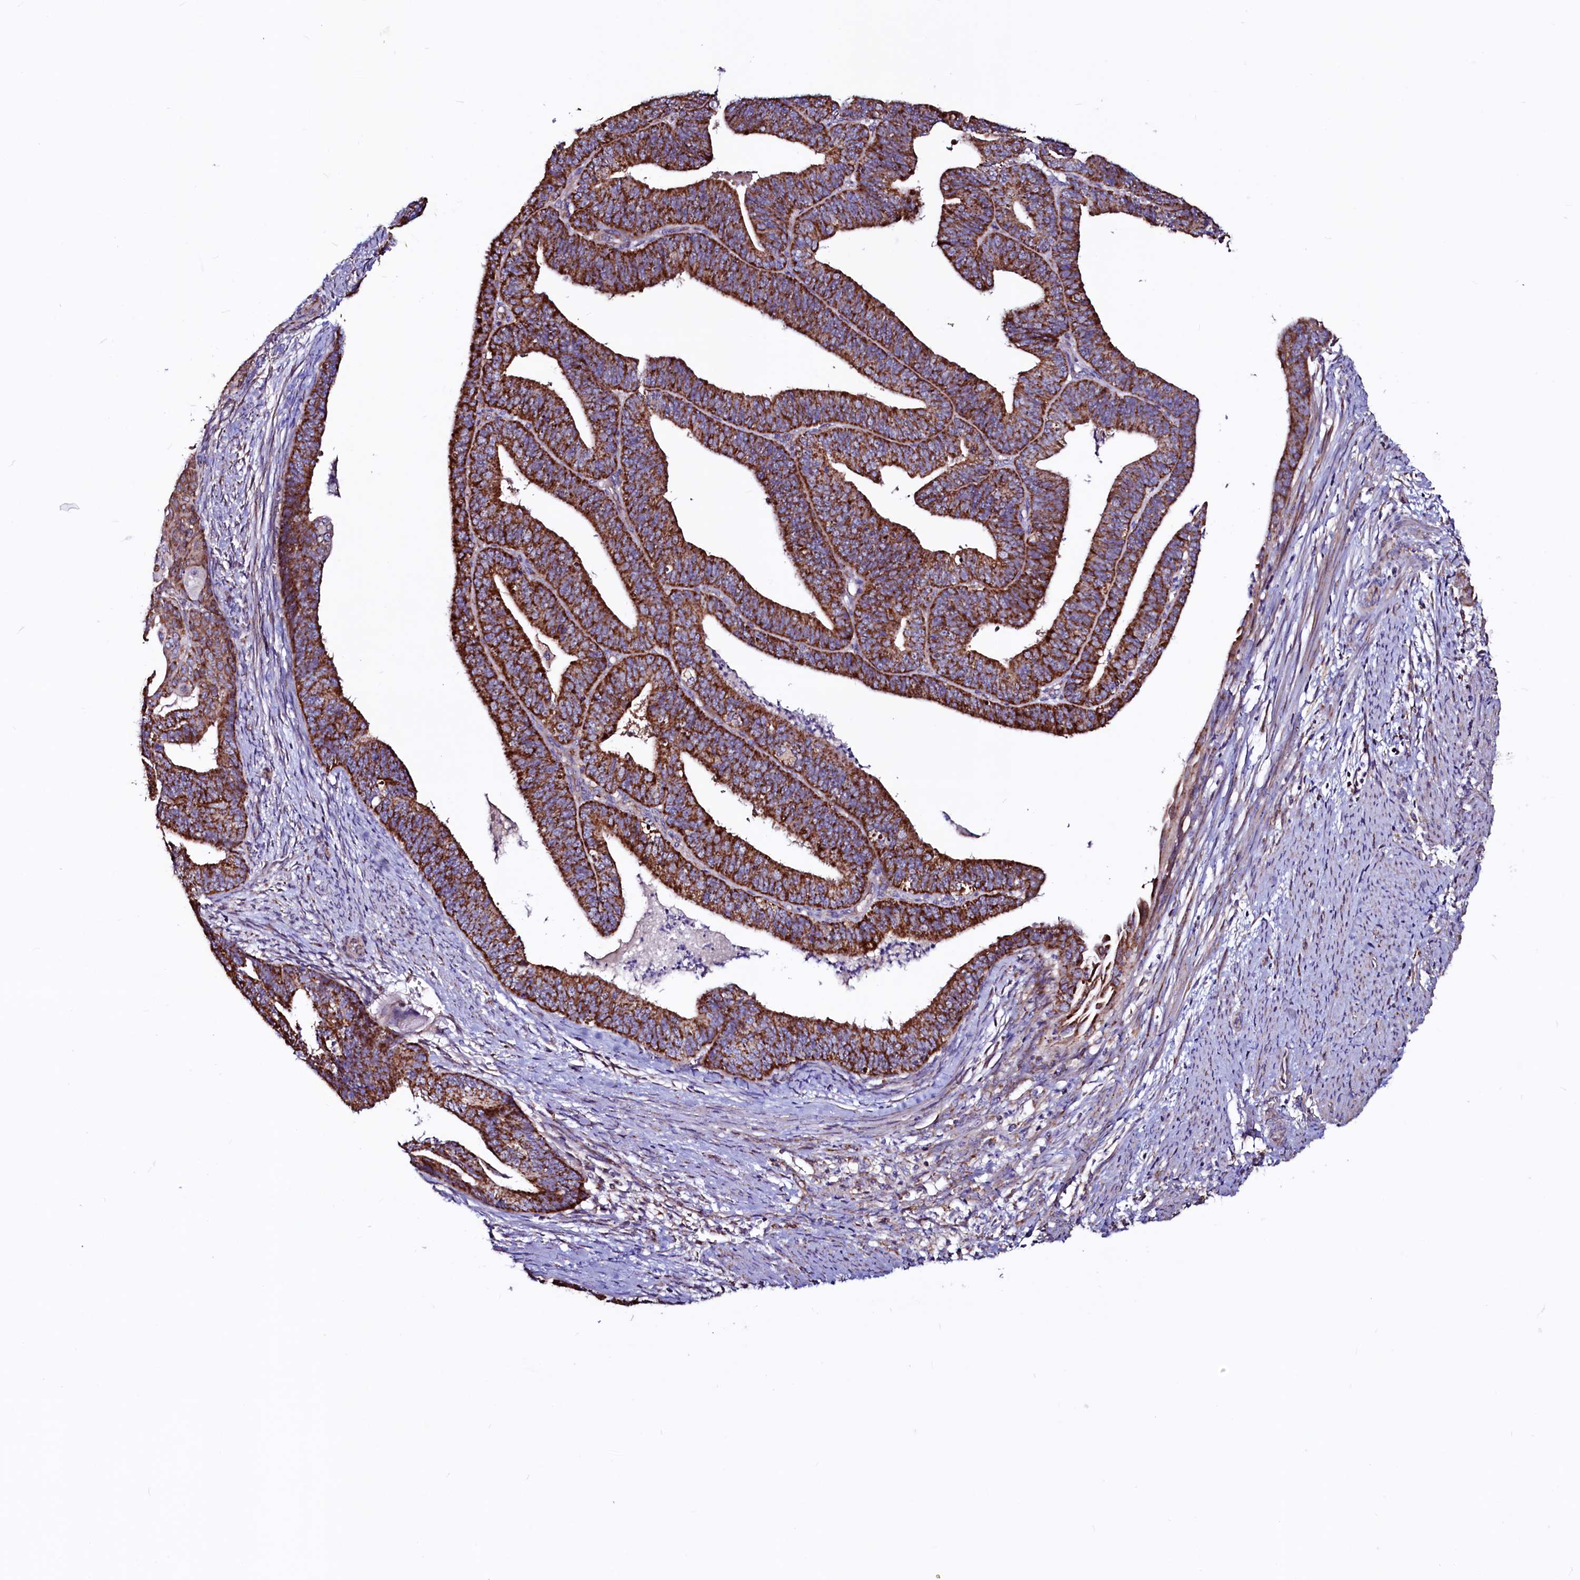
{"staining": {"intensity": "strong", "quantity": ">75%", "location": "cytoplasmic/membranous"}, "tissue": "endometrial cancer", "cell_type": "Tumor cells", "image_type": "cancer", "snomed": [{"axis": "morphology", "description": "Adenocarcinoma, NOS"}, {"axis": "topography", "description": "Endometrium"}], "caption": "A micrograph showing strong cytoplasmic/membranous staining in about >75% of tumor cells in adenocarcinoma (endometrial), as visualized by brown immunohistochemical staining.", "gene": "STARD5", "patient": {"sex": "female", "age": 73}}